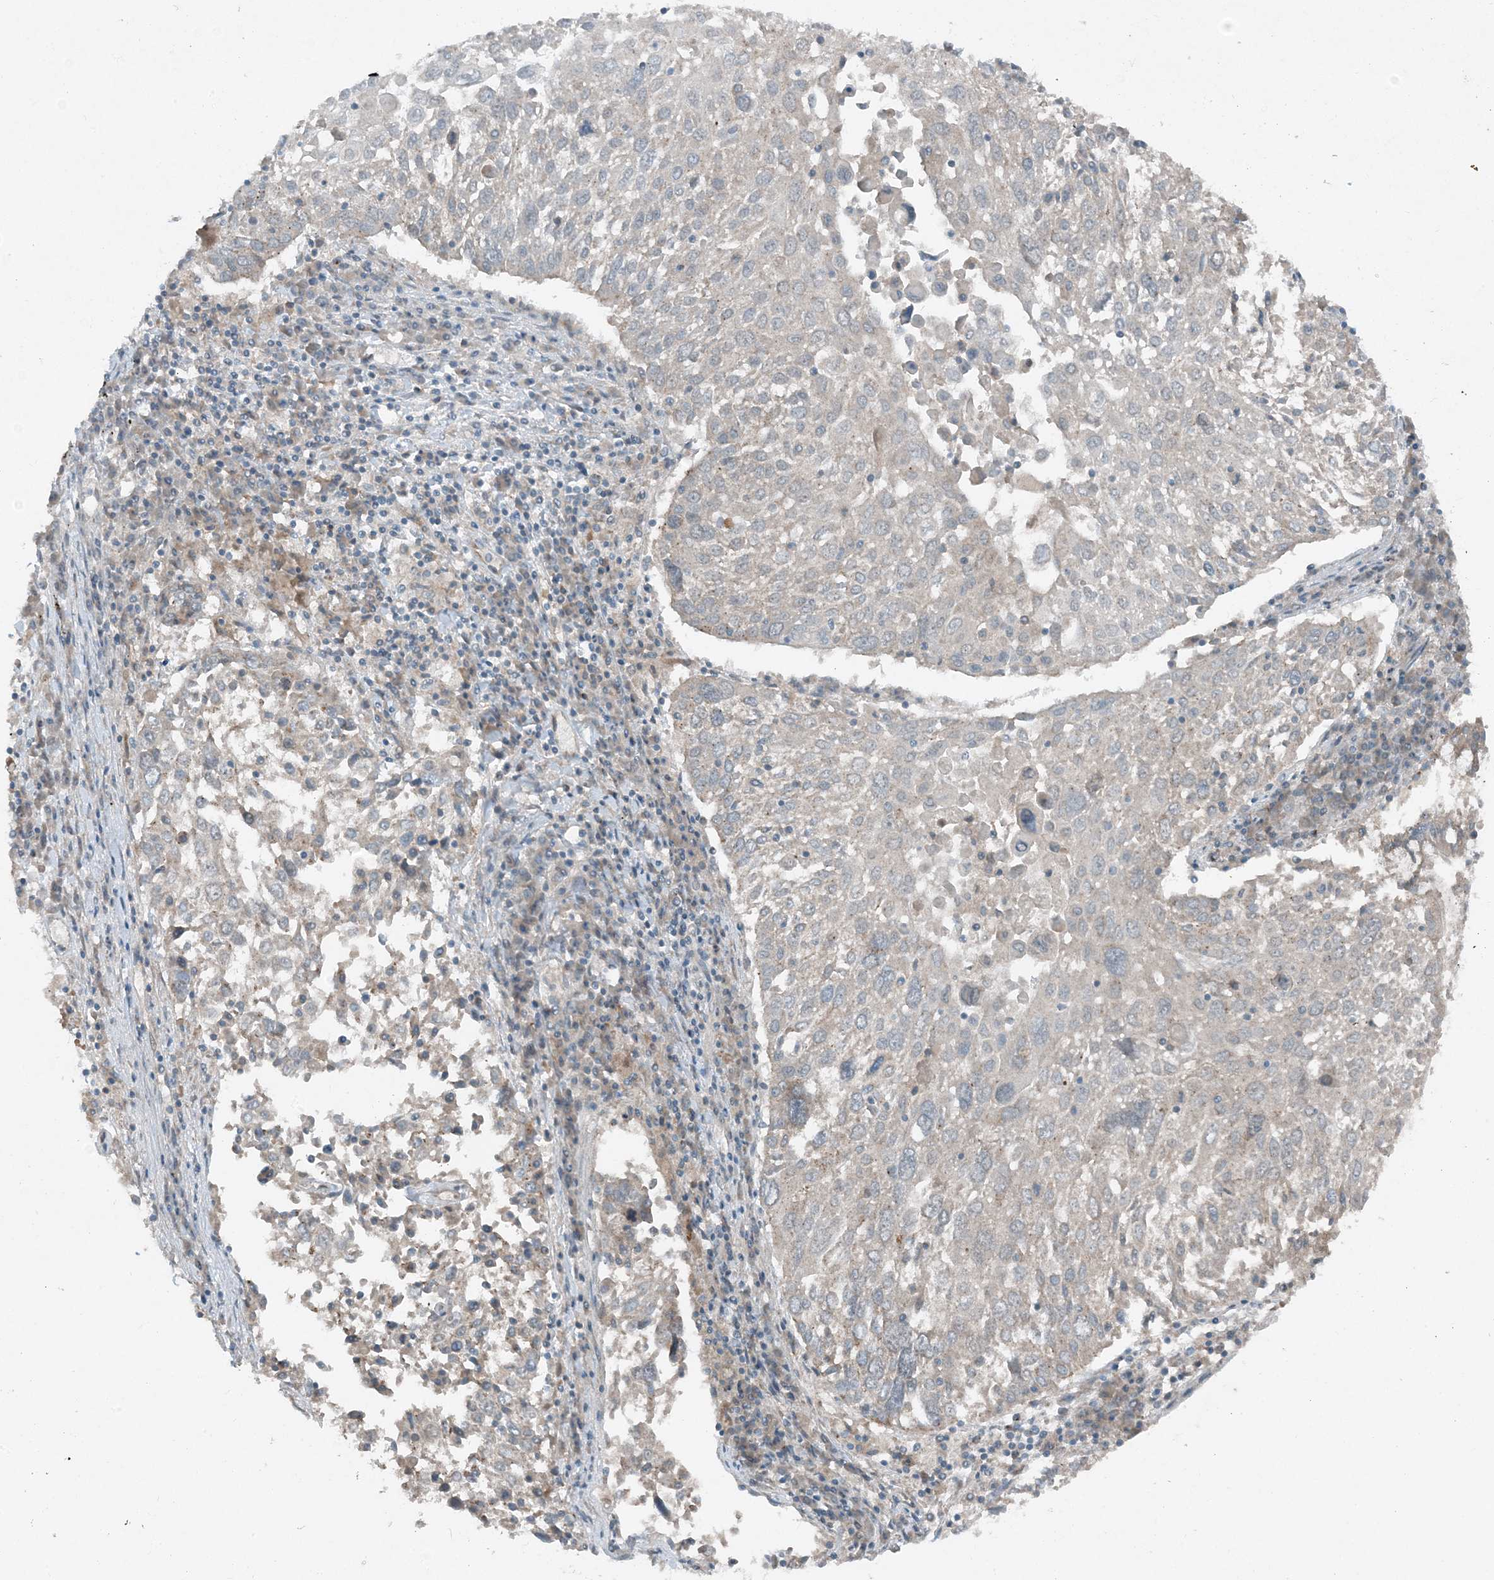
{"staining": {"intensity": "negative", "quantity": "none", "location": "none"}, "tissue": "lung cancer", "cell_type": "Tumor cells", "image_type": "cancer", "snomed": [{"axis": "morphology", "description": "Squamous cell carcinoma, NOS"}, {"axis": "topography", "description": "Lung"}], "caption": "High power microscopy image of an IHC histopathology image of lung cancer, revealing no significant expression in tumor cells.", "gene": "MITD1", "patient": {"sex": "male", "age": 65}}